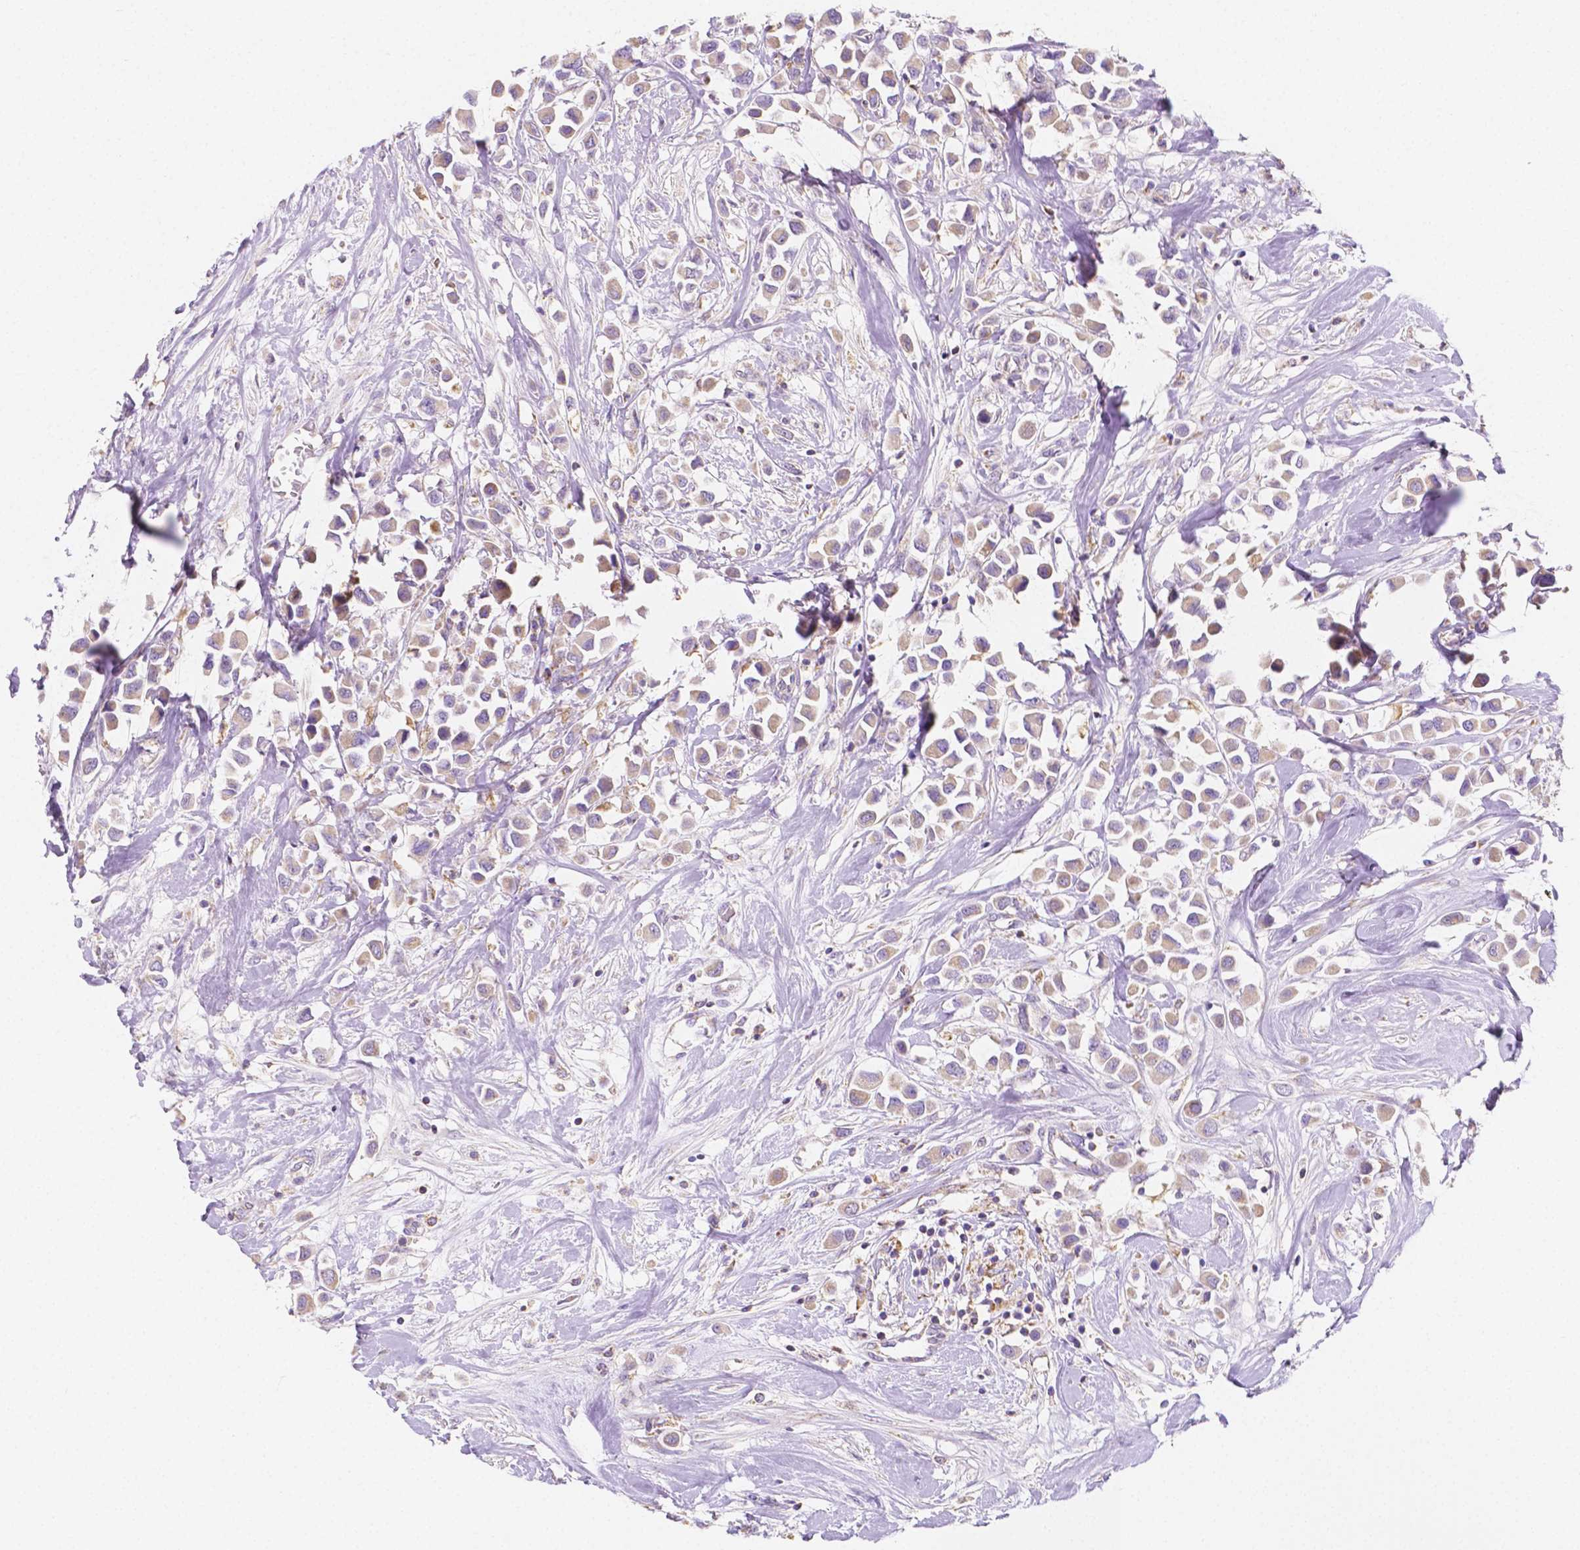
{"staining": {"intensity": "weak", "quantity": ">75%", "location": "cytoplasmic/membranous"}, "tissue": "breast cancer", "cell_type": "Tumor cells", "image_type": "cancer", "snomed": [{"axis": "morphology", "description": "Duct carcinoma"}, {"axis": "topography", "description": "Breast"}], "caption": "A brown stain labels weak cytoplasmic/membranous expression of a protein in human breast cancer tumor cells.", "gene": "TMEM130", "patient": {"sex": "female", "age": 61}}